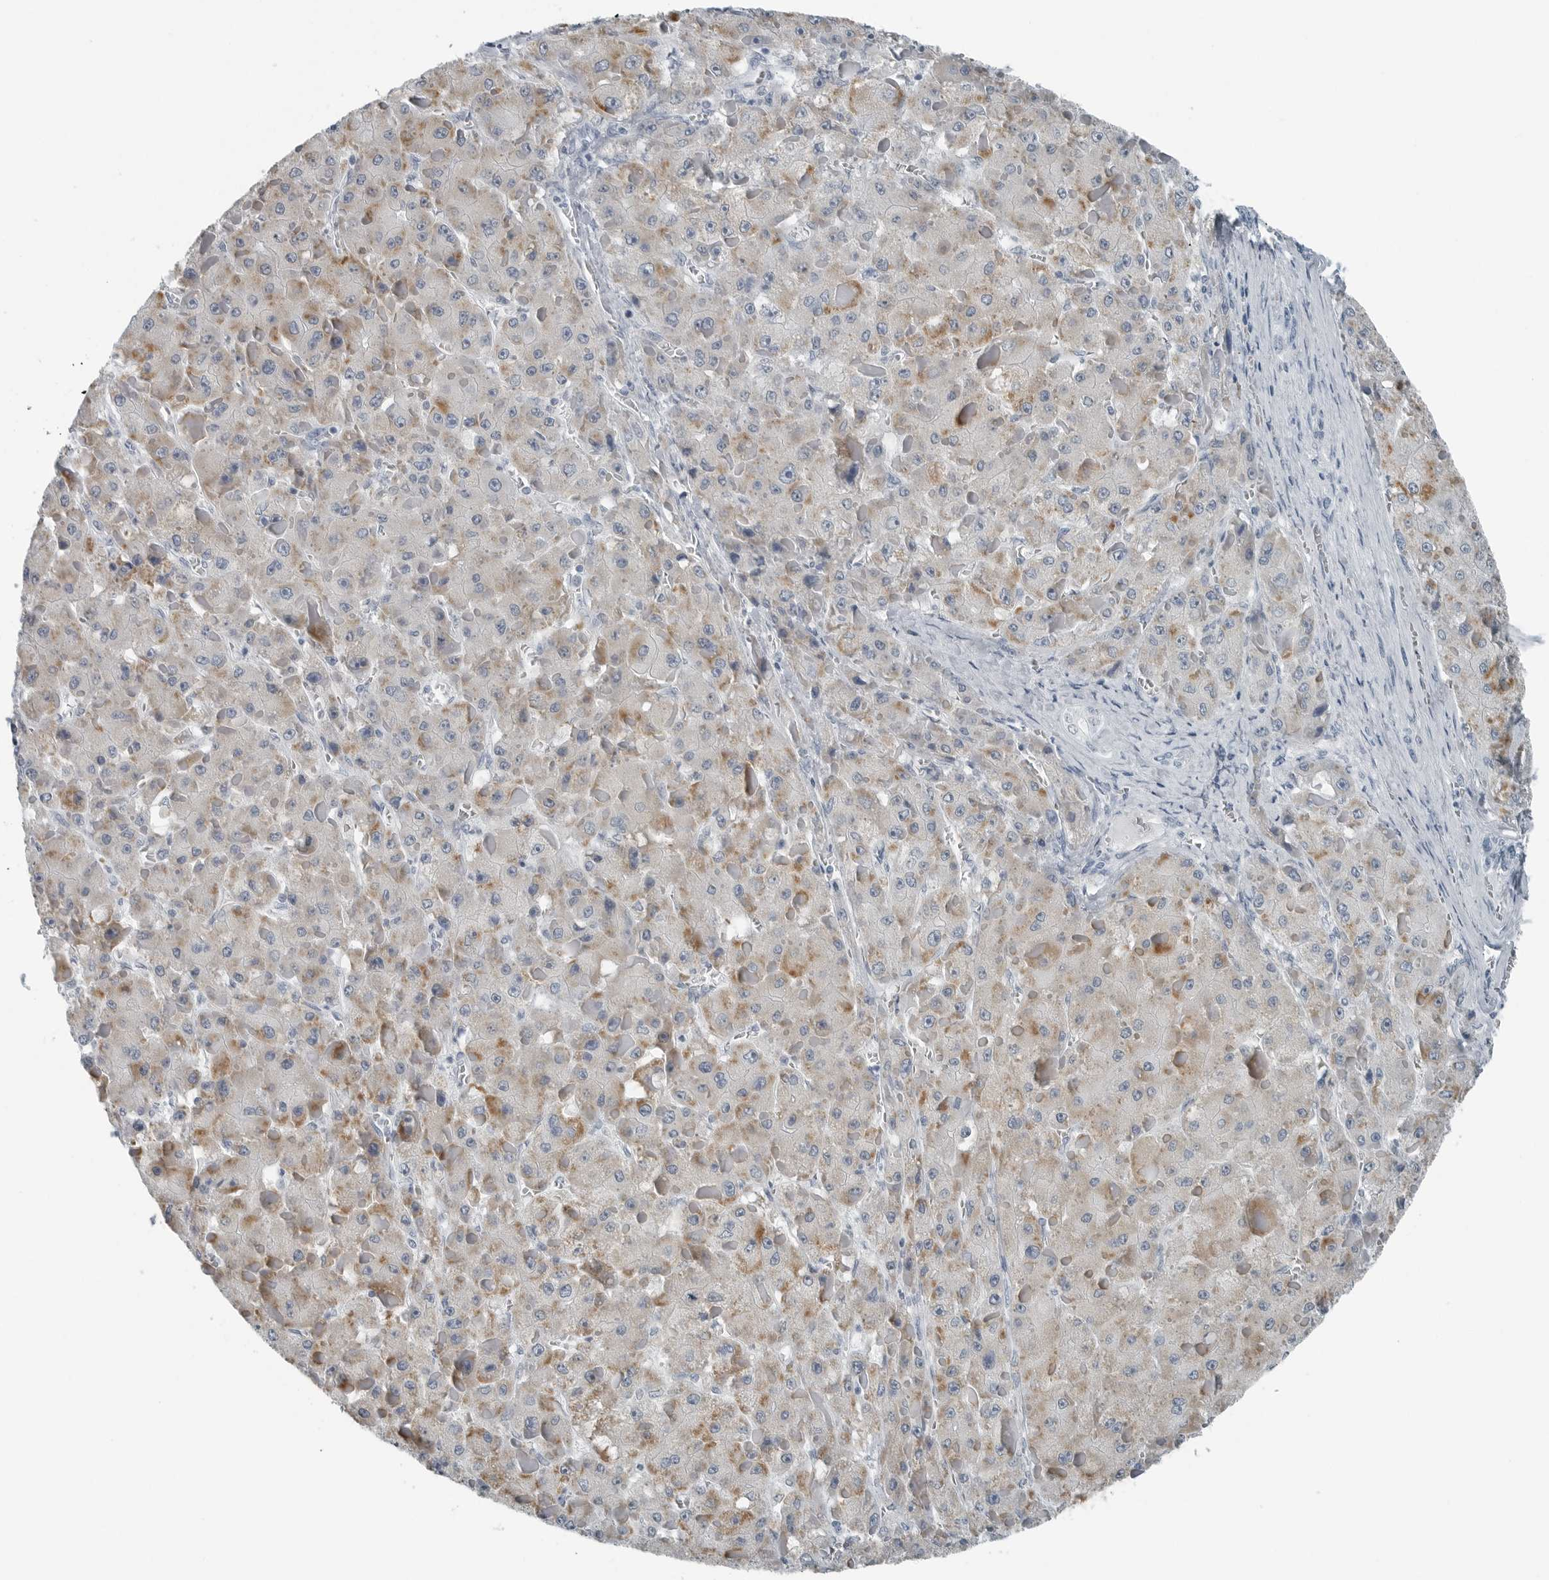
{"staining": {"intensity": "moderate", "quantity": "25%-75%", "location": "cytoplasmic/membranous"}, "tissue": "liver cancer", "cell_type": "Tumor cells", "image_type": "cancer", "snomed": [{"axis": "morphology", "description": "Carcinoma, Hepatocellular, NOS"}, {"axis": "topography", "description": "Liver"}], "caption": "DAB (3,3'-diaminobenzidine) immunohistochemical staining of liver hepatocellular carcinoma displays moderate cytoplasmic/membranous protein expression in about 25%-75% of tumor cells.", "gene": "ZPBP2", "patient": {"sex": "female", "age": 73}}